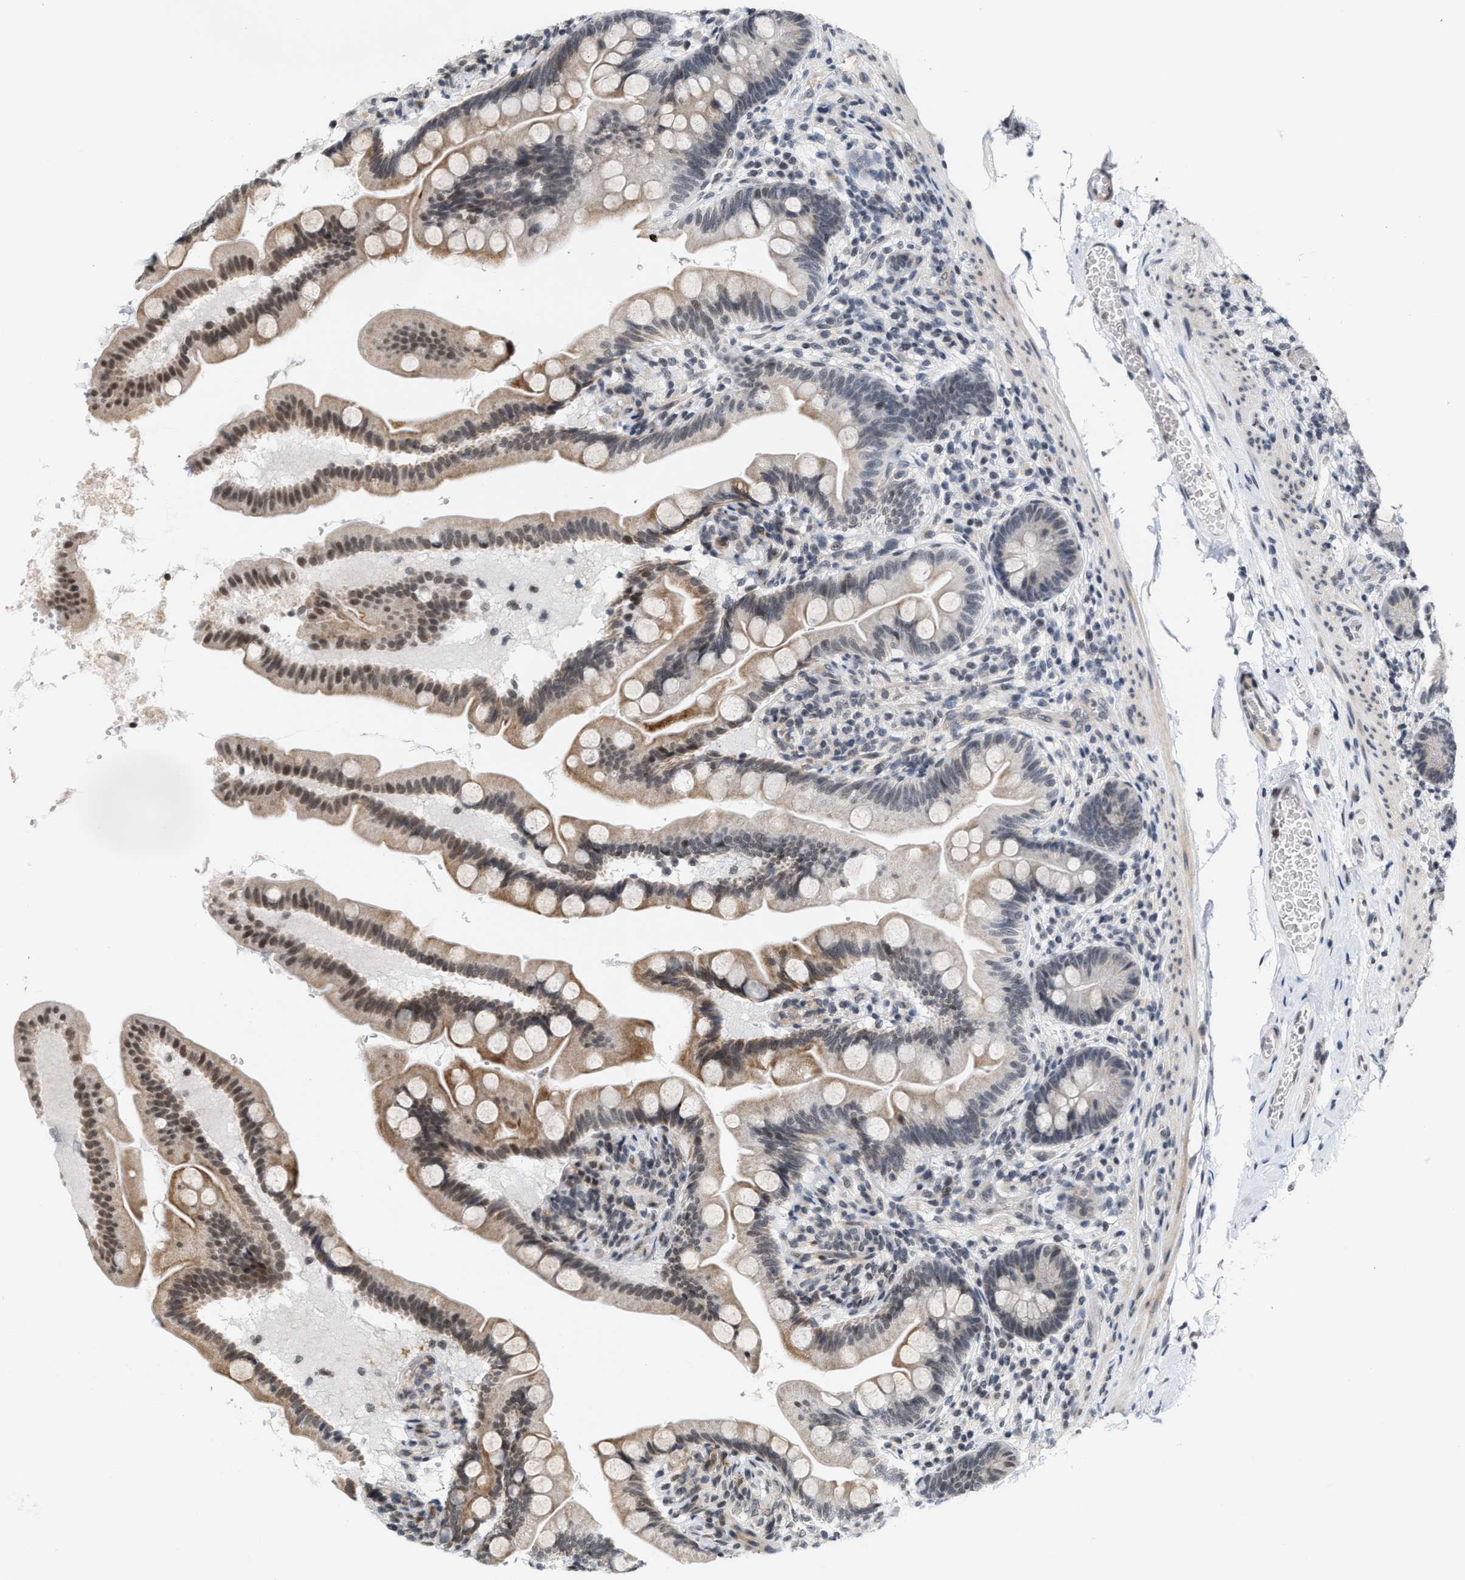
{"staining": {"intensity": "moderate", "quantity": "25%-75%", "location": "cytoplasmic/membranous,nuclear"}, "tissue": "small intestine", "cell_type": "Glandular cells", "image_type": "normal", "snomed": [{"axis": "morphology", "description": "Normal tissue, NOS"}, {"axis": "topography", "description": "Small intestine"}], "caption": "Immunohistochemistry (IHC) staining of normal small intestine, which demonstrates medium levels of moderate cytoplasmic/membranous,nuclear positivity in about 25%-75% of glandular cells indicating moderate cytoplasmic/membranous,nuclear protein expression. The staining was performed using DAB (brown) for protein detection and nuclei were counterstained in hematoxylin (blue).", "gene": "ANKRD6", "patient": {"sex": "female", "age": 56}}